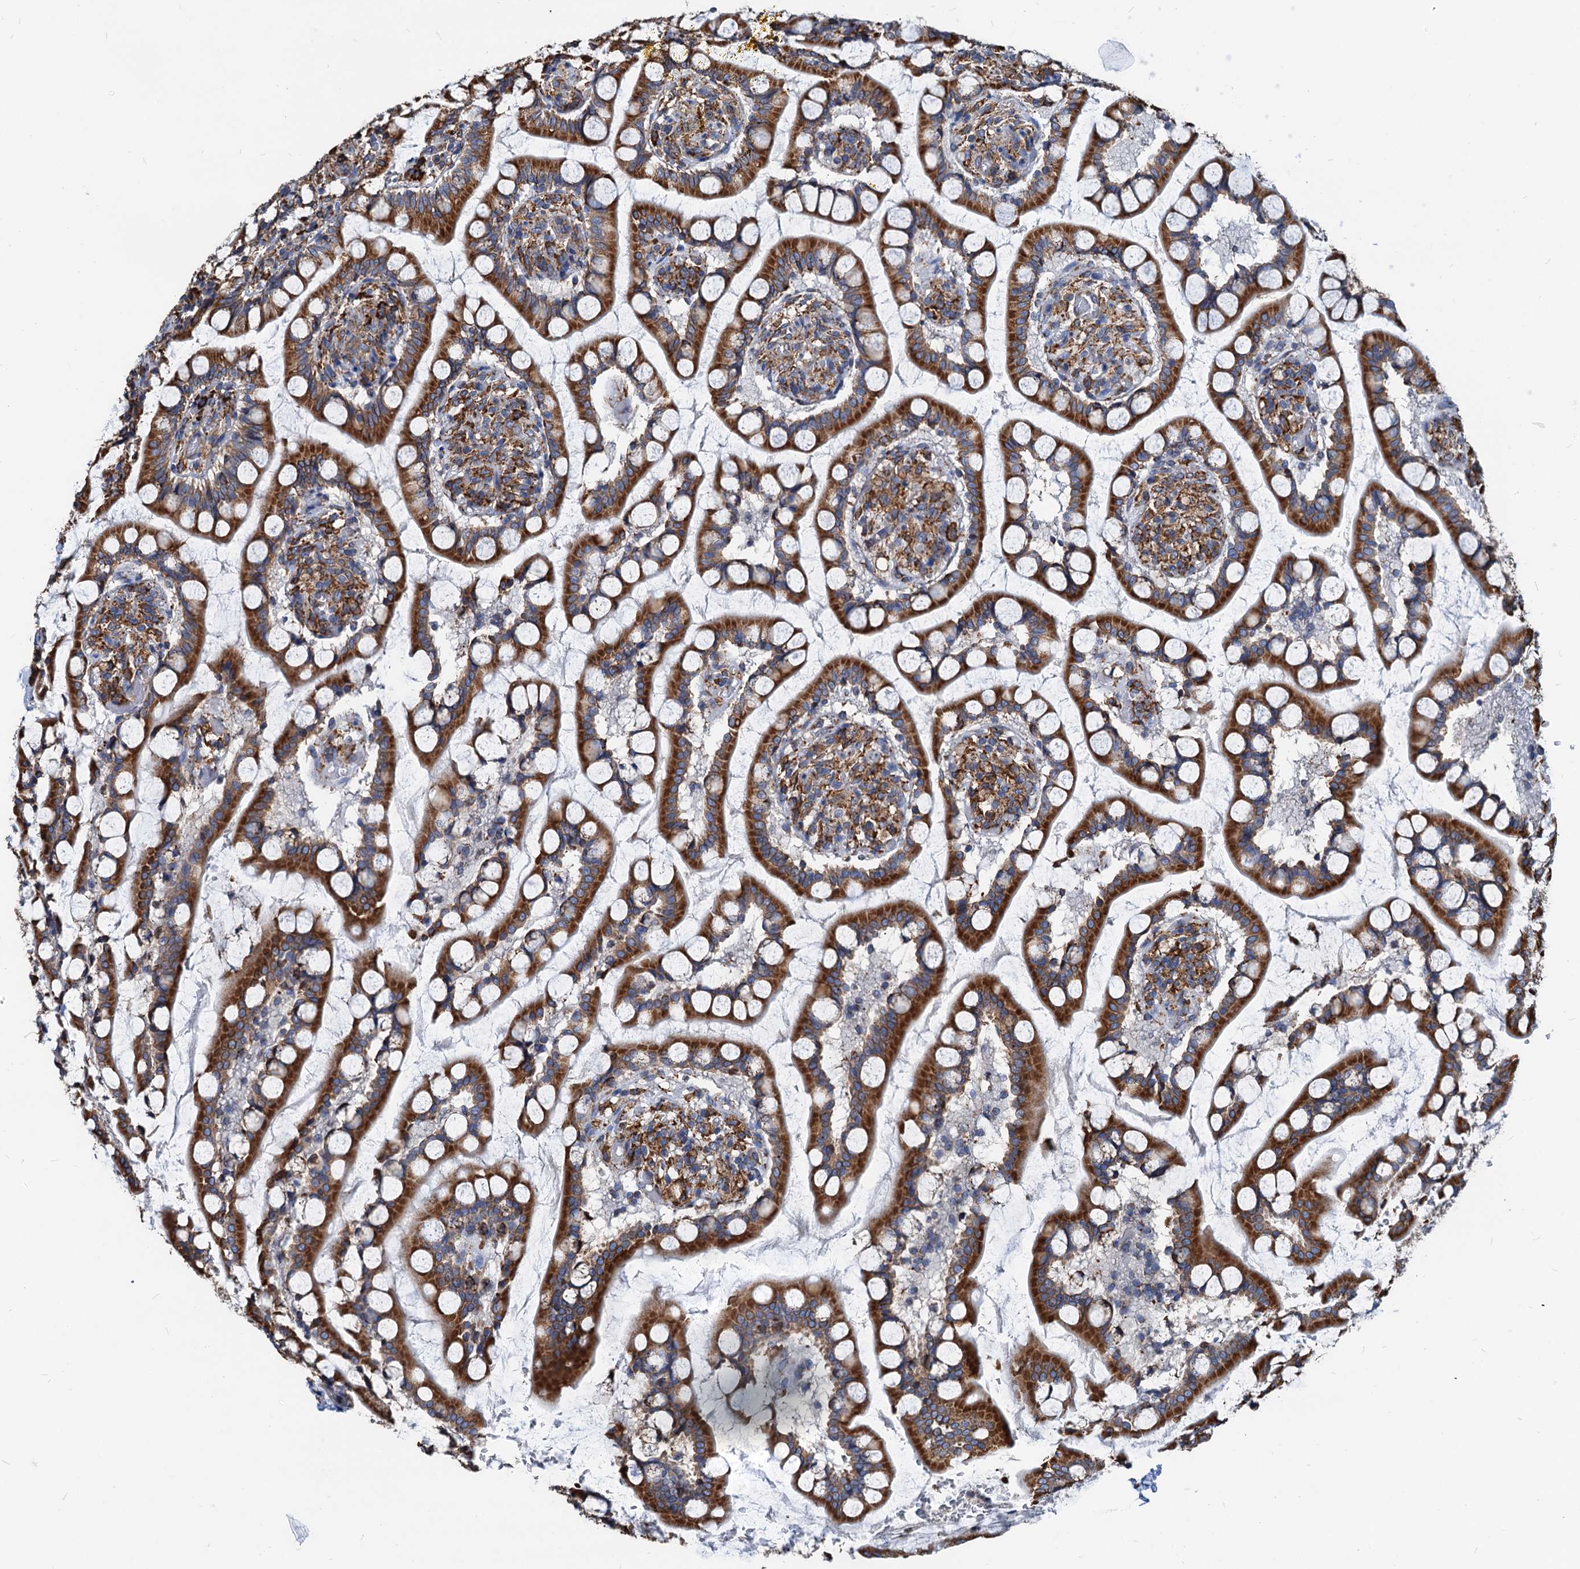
{"staining": {"intensity": "moderate", "quantity": ">75%", "location": "cytoplasmic/membranous"}, "tissue": "small intestine", "cell_type": "Glandular cells", "image_type": "normal", "snomed": [{"axis": "morphology", "description": "Normal tissue, NOS"}, {"axis": "topography", "description": "Small intestine"}], "caption": "Moderate cytoplasmic/membranous expression for a protein is identified in approximately >75% of glandular cells of normal small intestine using immunohistochemistry (IHC).", "gene": "HSPA5", "patient": {"sex": "male", "age": 52}}